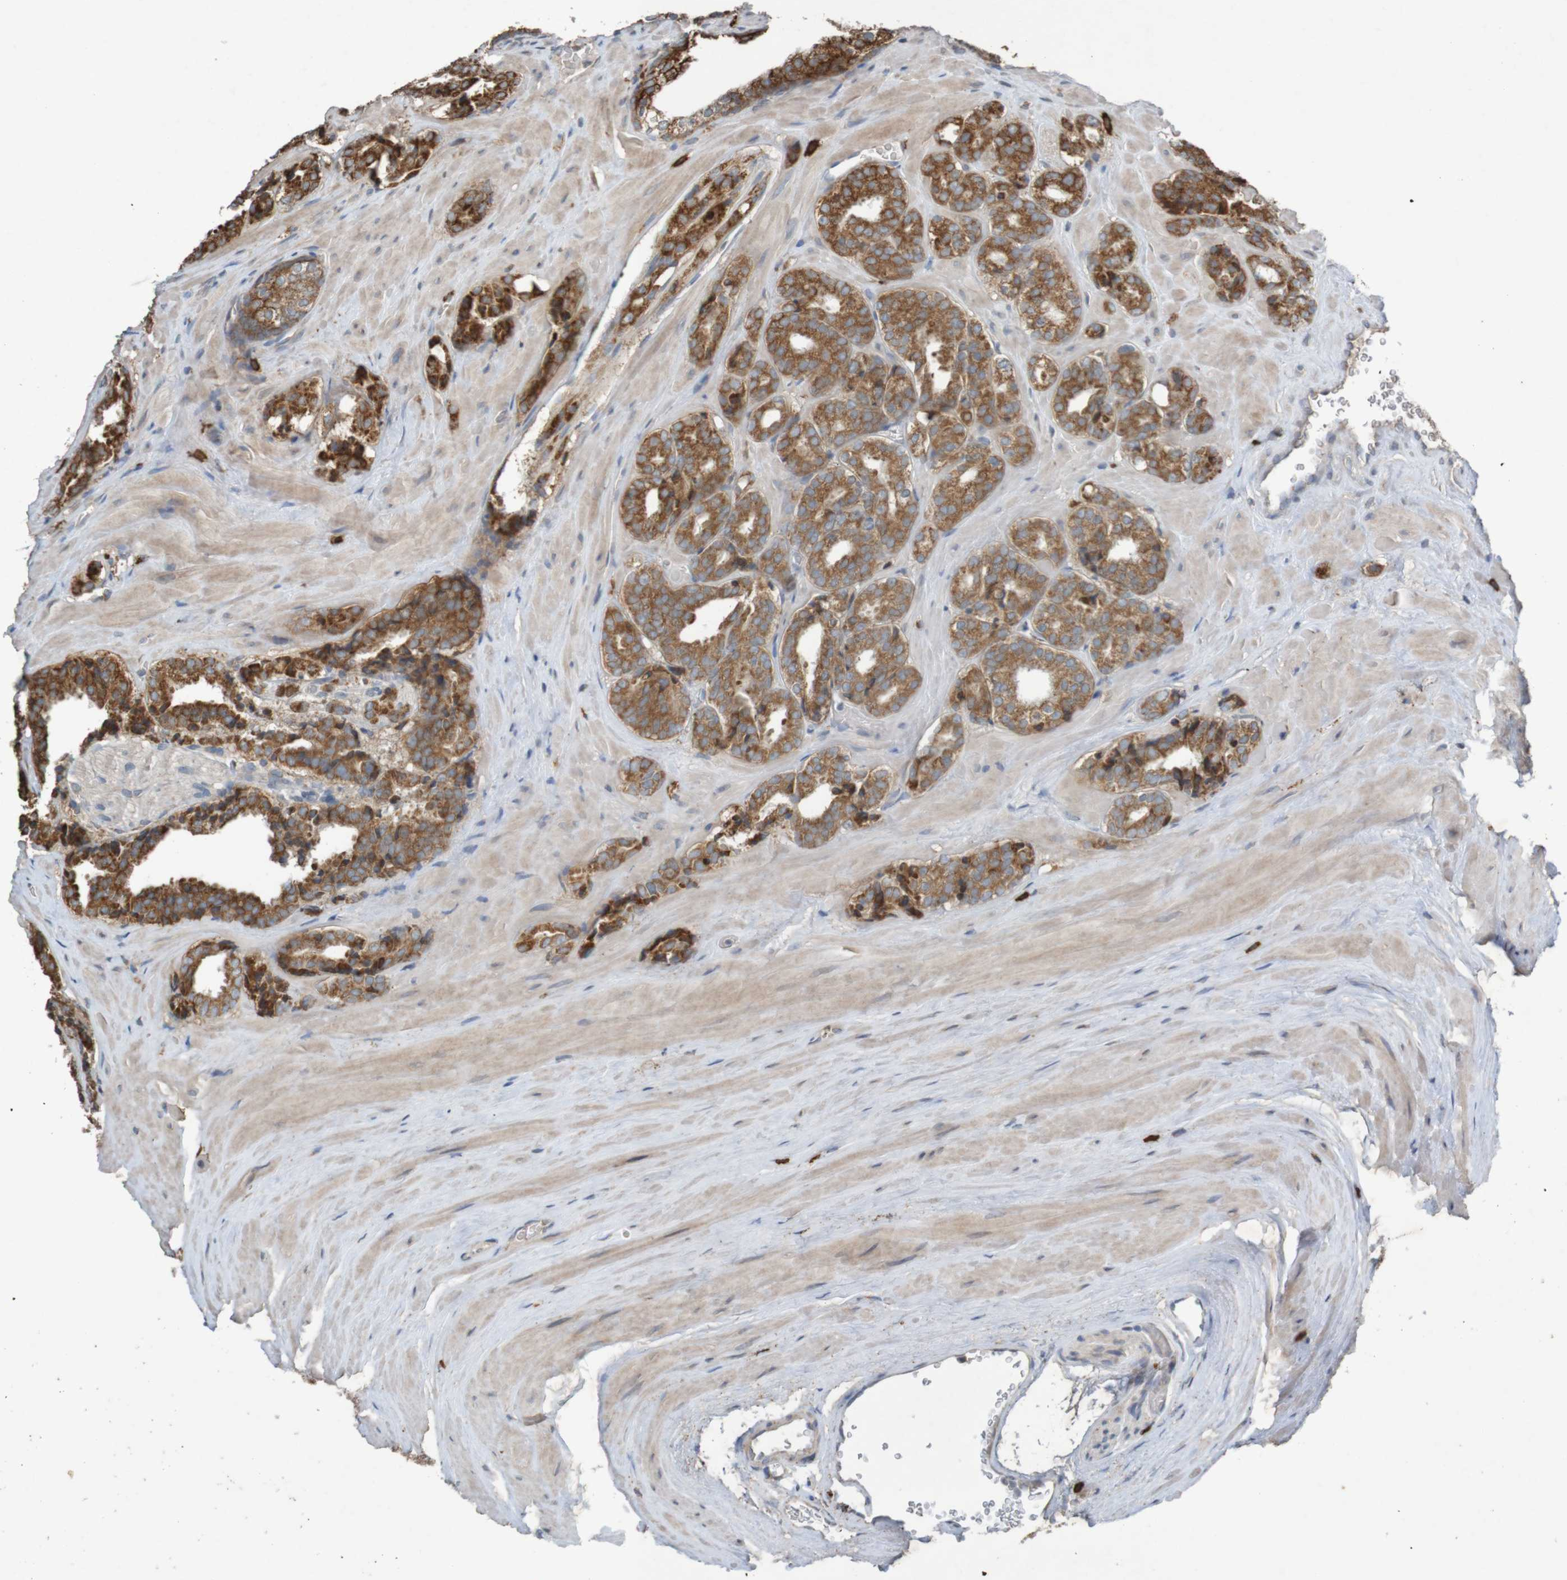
{"staining": {"intensity": "moderate", "quantity": ">75%", "location": "cytoplasmic/membranous"}, "tissue": "prostate cancer", "cell_type": "Tumor cells", "image_type": "cancer", "snomed": [{"axis": "morphology", "description": "Adenocarcinoma, High grade"}, {"axis": "topography", "description": "Prostate"}], "caption": "DAB (3,3'-diaminobenzidine) immunohistochemical staining of human prostate adenocarcinoma (high-grade) reveals moderate cytoplasmic/membranous protein positivity in about >75% of tumor cells.", "gene": "B3GAT2", "patient": {"sex": "male", "age": 60}}